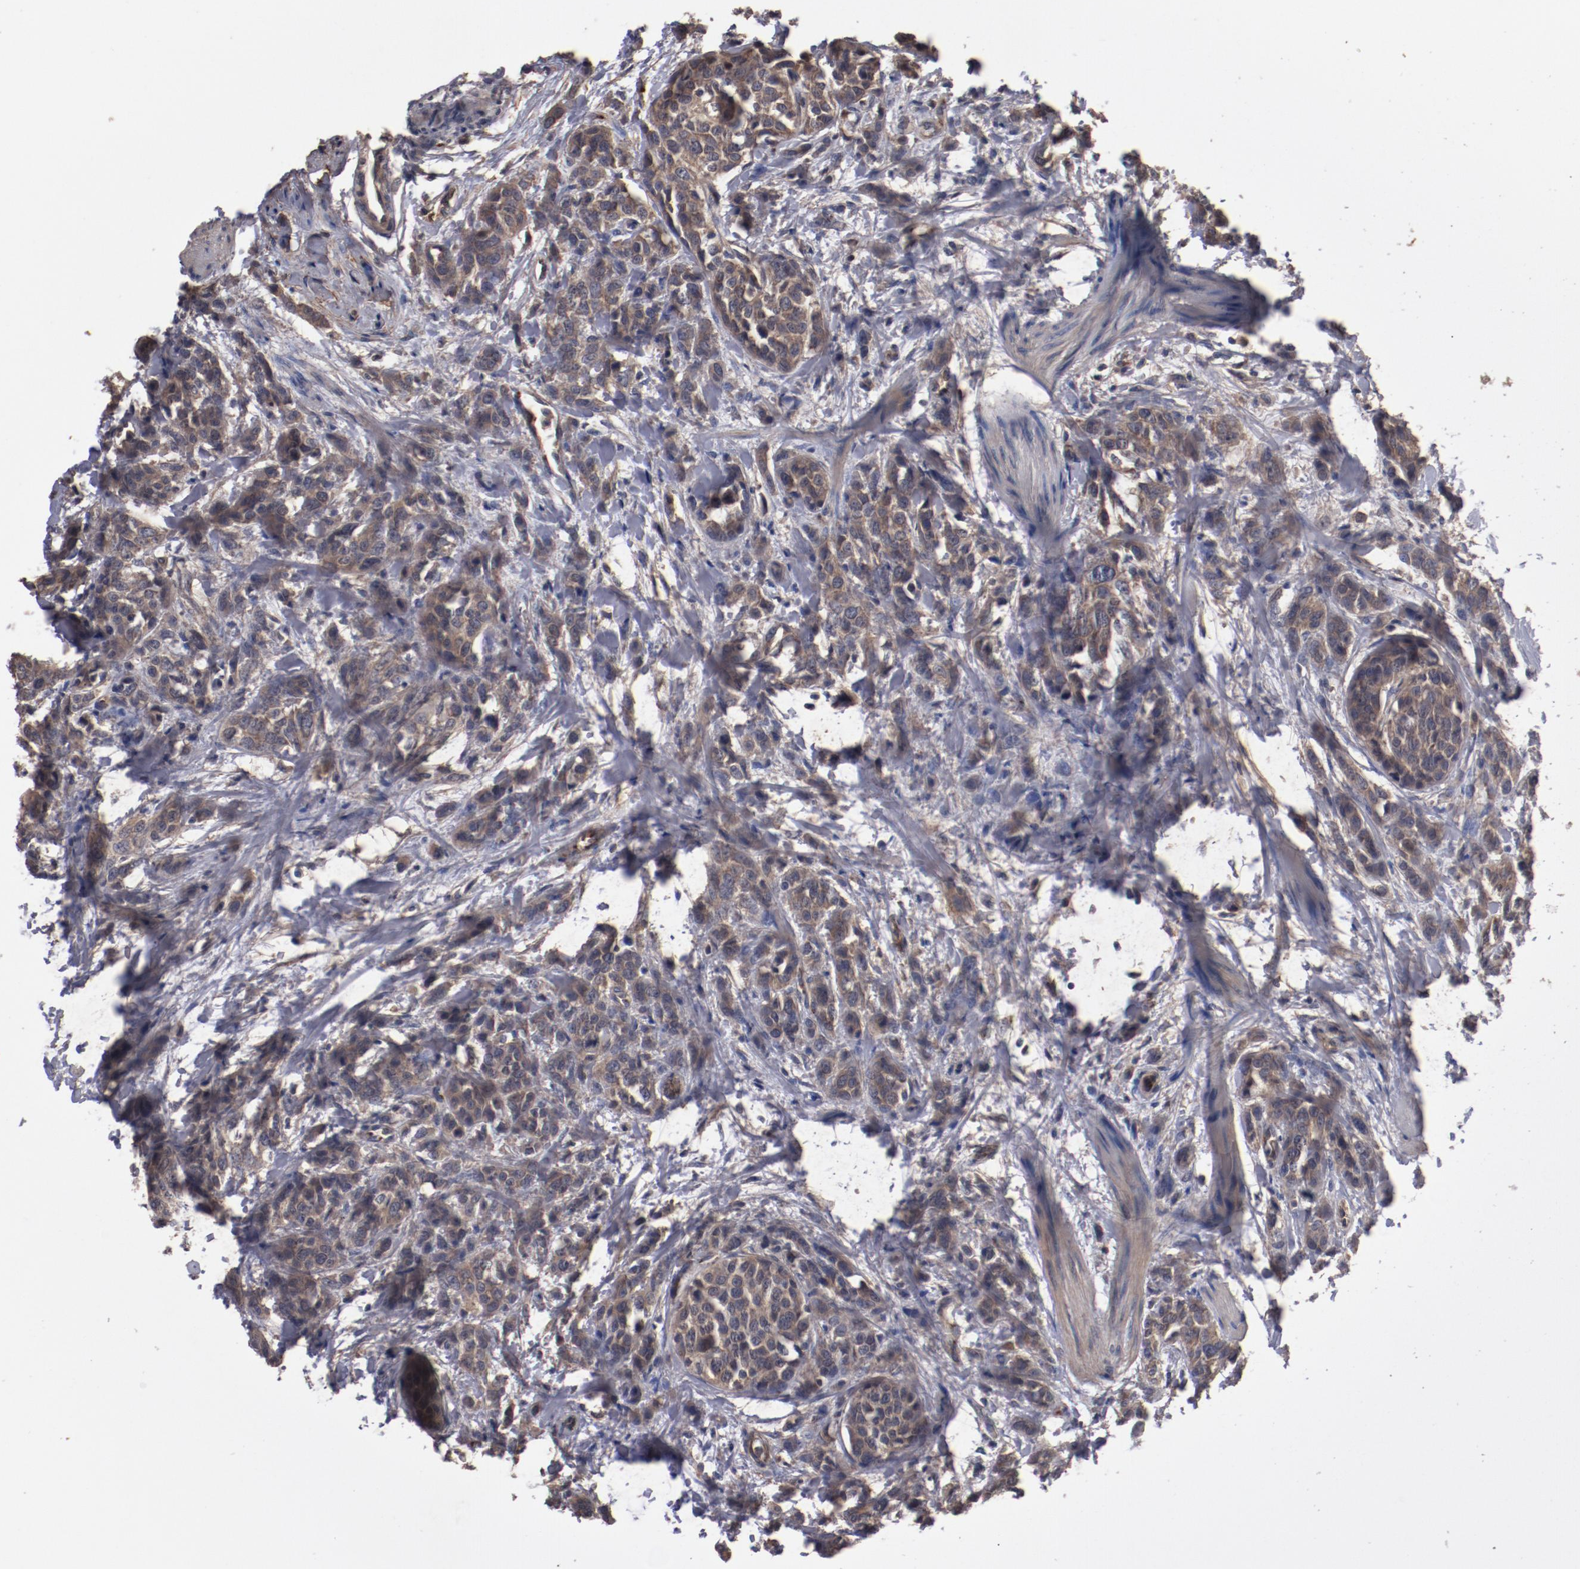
{"staining": {"intensity": "moderate", "quantity": ">75%", "location": "cytoplasmic/membranous"}, "tissue": "urothelial cancer", "cell_type": "Tumor cells", "image_type": "cancer", "snomed": [{"axis": "morphology", "description": "Urothelial carcinoma, High grade"}, {"axis": "topography", "description": "Urinary bladder"}], "caption": "Immunohistochemistry (IHC) (DAB) staining of high-grade urothelial carcinoma exhibits moderate cytoplasmic/membranous protein staining in approximately >75% of tumor cells.", "gene": "DIPK2B", "patient": {"sex": "male", "age": 56}}